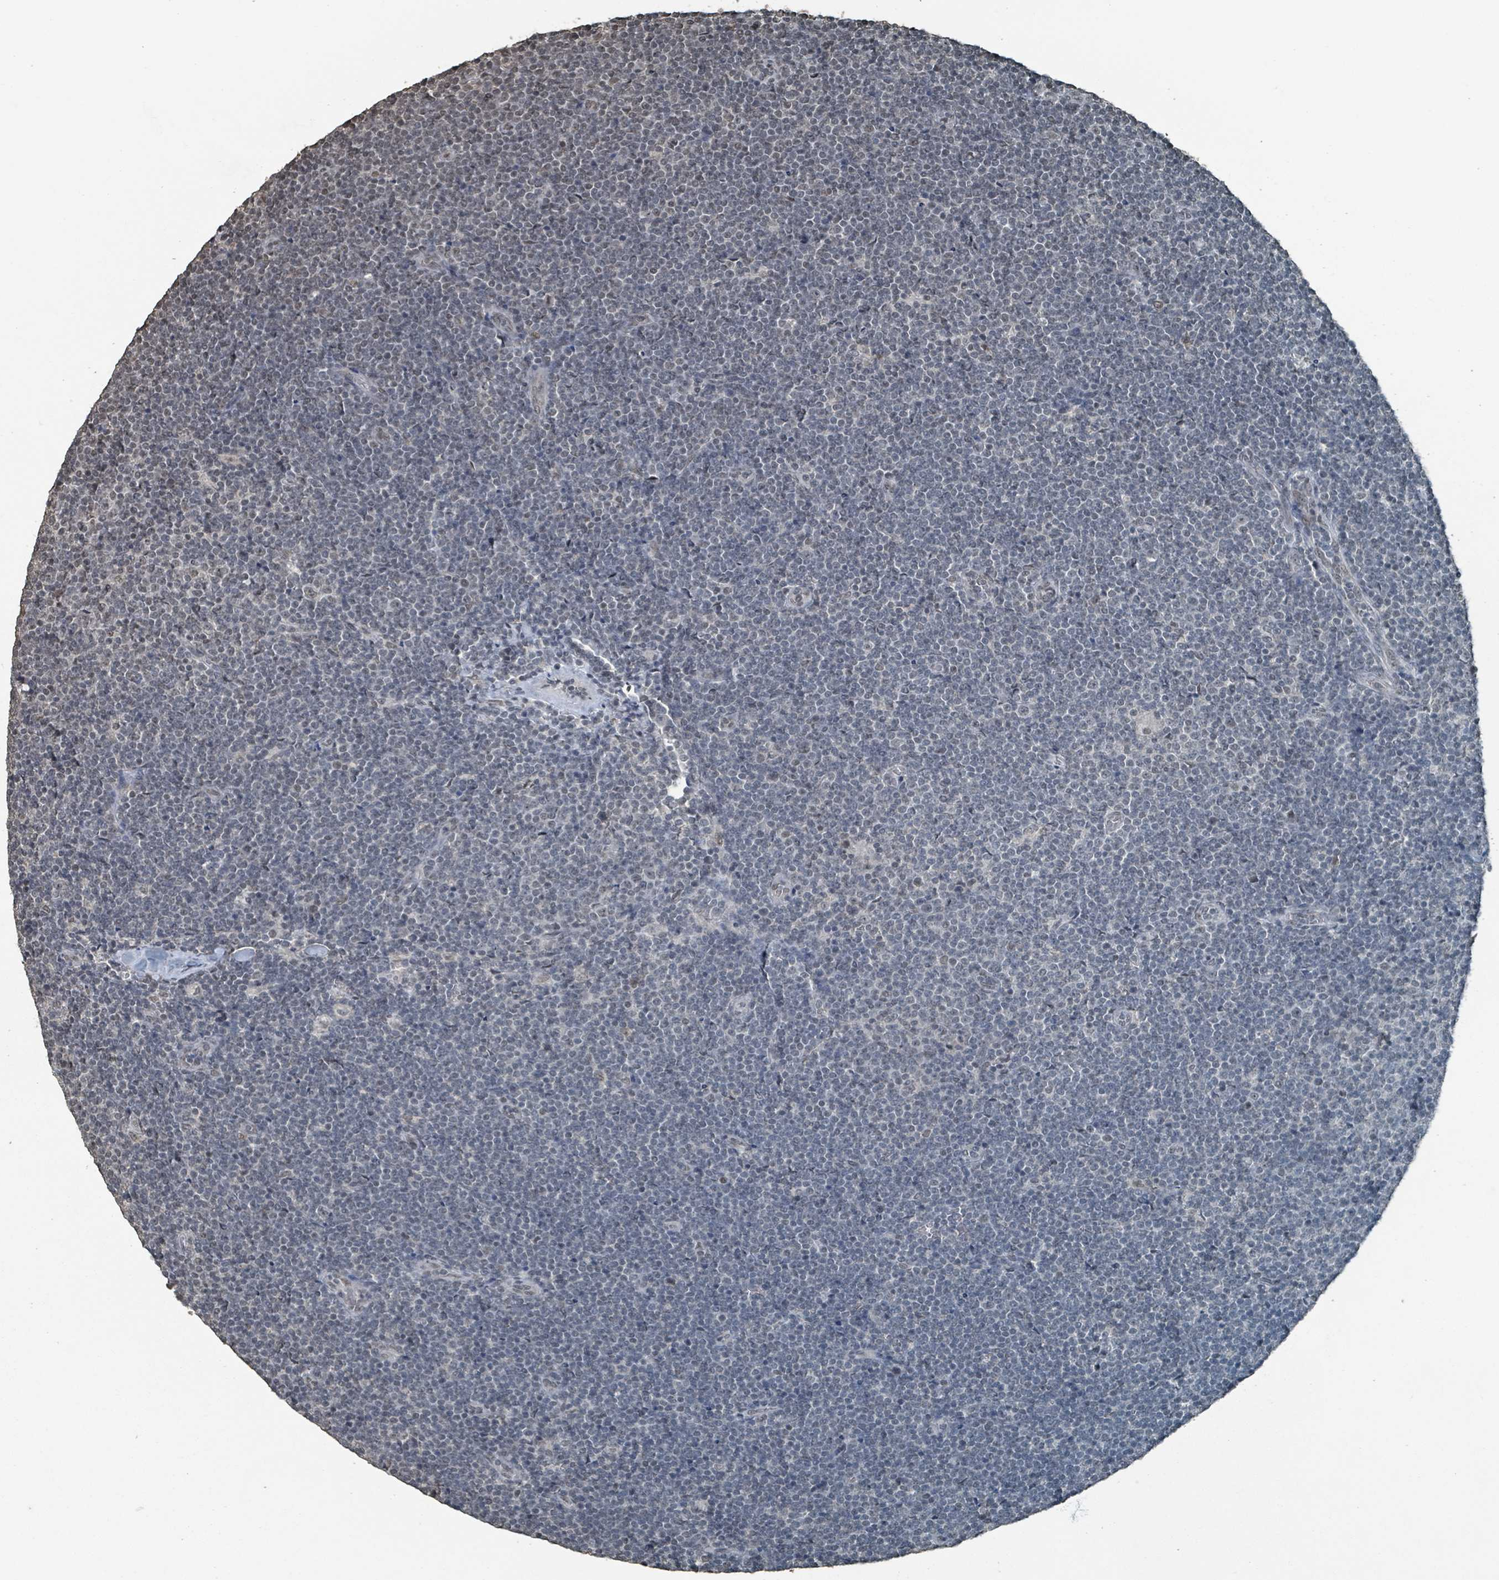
{"staining": {"intensity": "weak", "quantity": "<25%", "location": "nuclear"}, "tissue": "lymphoma", "cell_type": "Tumor cells", "image_type": "cancer", "snomed": [{"axis": "morphology", "description": "Malignant lymphoma, non-Hodgkin's type, Low grade"}, {"axis": "topography", "description": "Lymph node"}], "caption": "Image shows no significant protein staining in tumor cells of lymphoma.", "gene": "PHIP", "patient": {"sex": "male", "age": 48}}